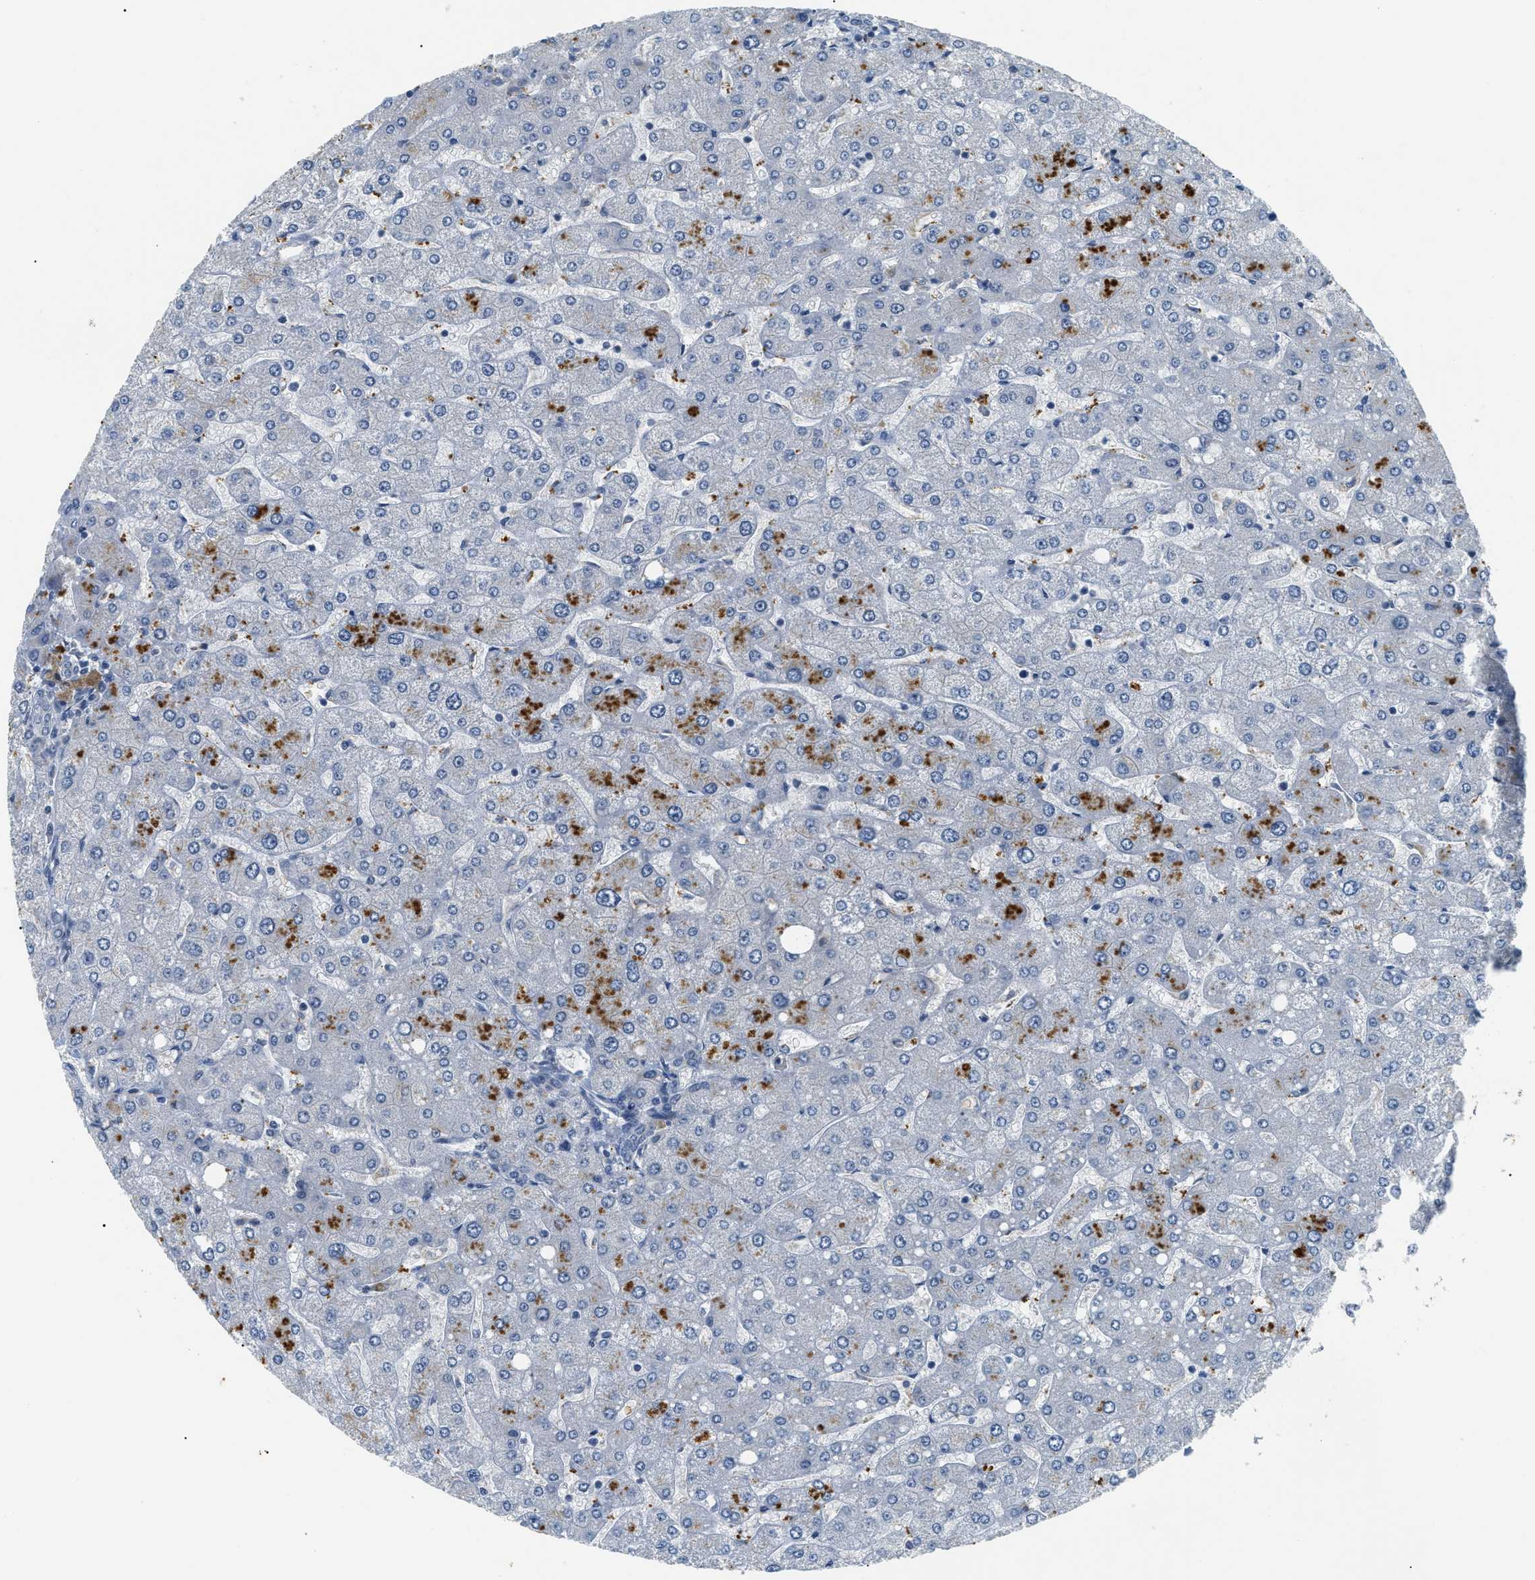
{"staining": {"intensity": "negative", "quantity": "none", "location": "none"}, "tissue": "liver", "cell_type": "Cholangiocytes", "image_type": "normal", "snomed": [{"axis": "morphology", "description": "Normal tissue, NOS"}, {"axis": "topography", "description": "Liver"}], "caption": "Cholangiocytes are negative for protein expression in unremarkable human liver.", "gene": "MZF1", "patient": {"sex": "male", "age": 55}}